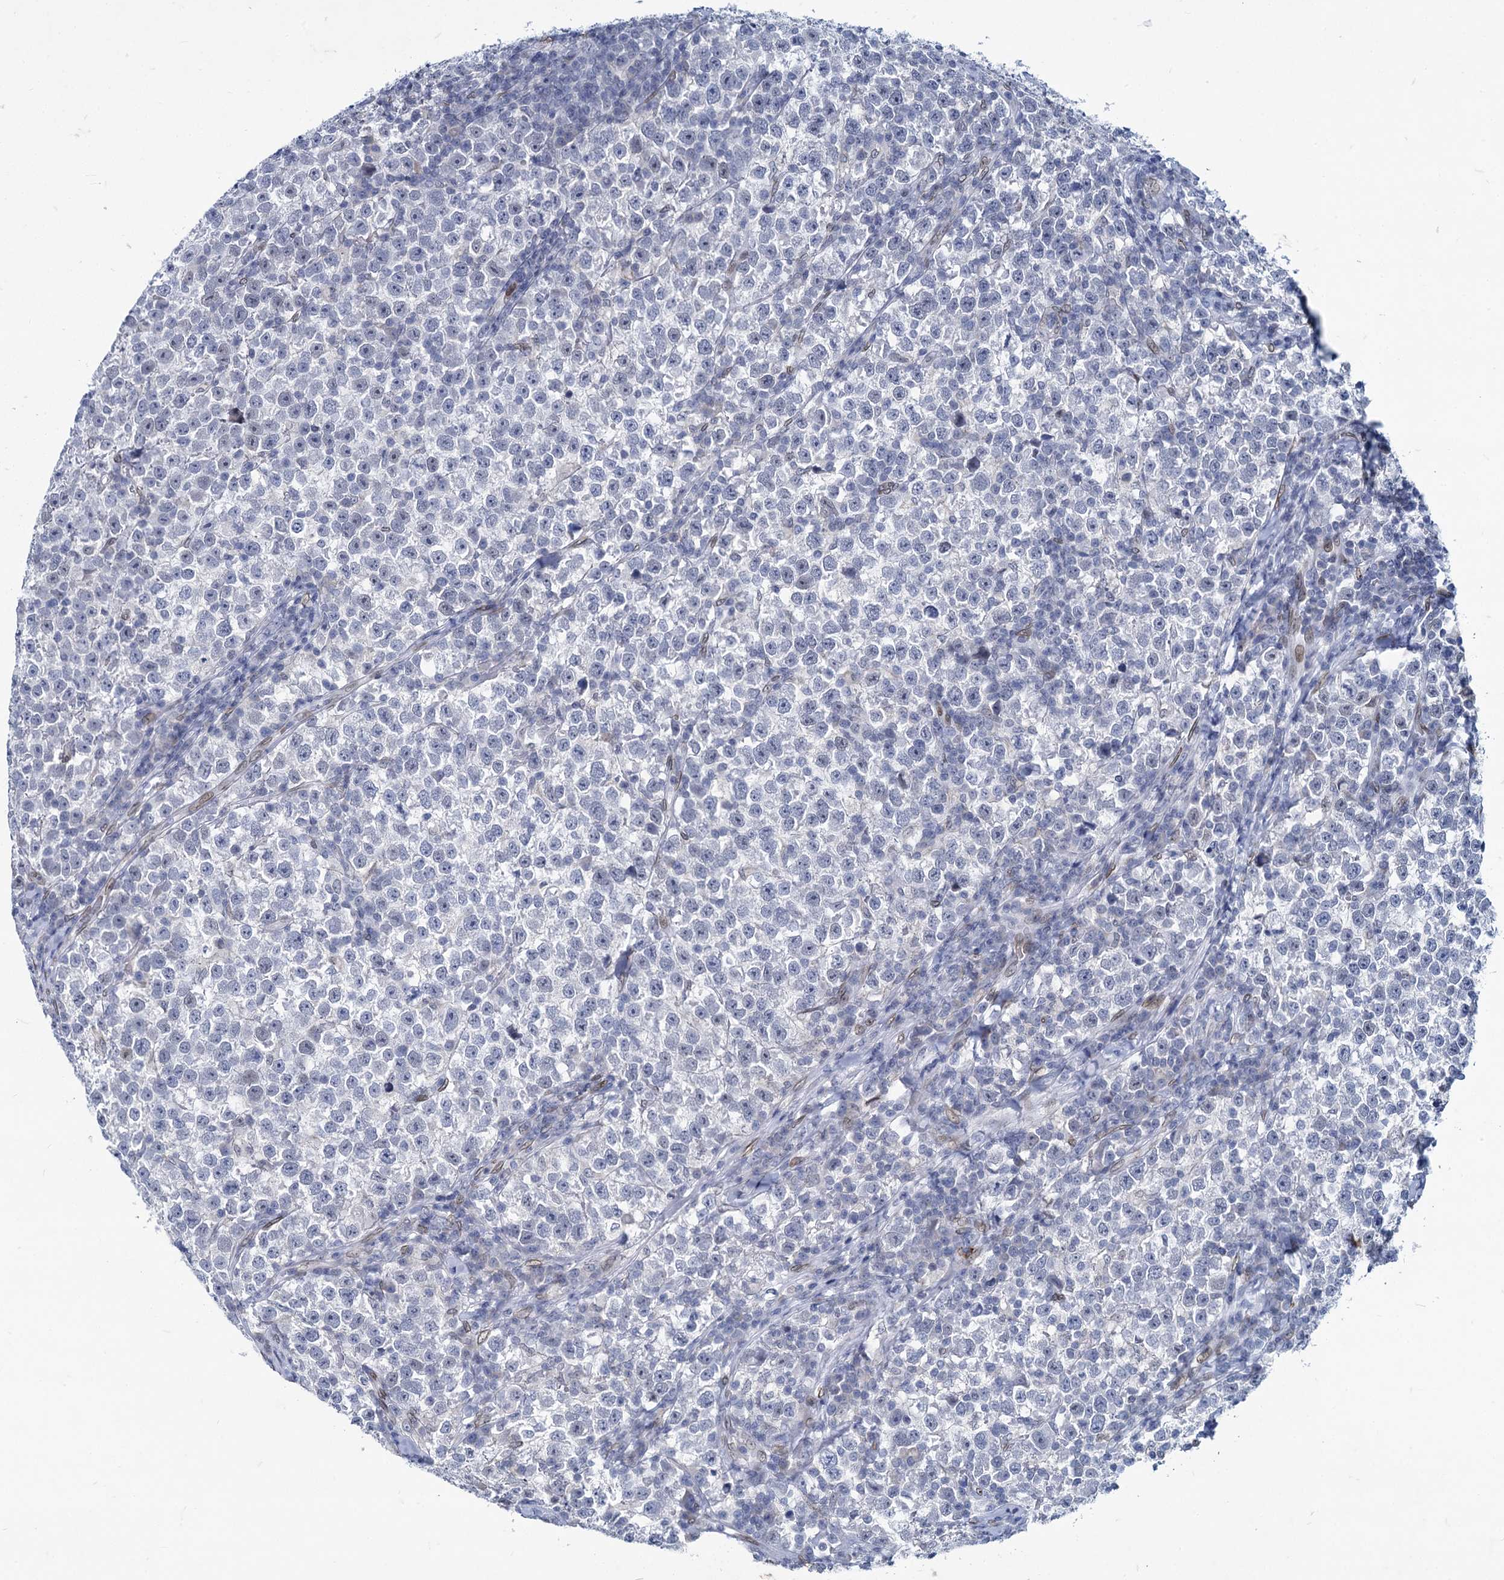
{"staining": {"intensity": "negative", "quantity": "none", "location": "none"}, "tissue": "testis cancer", "cell_type": "Tumor cells", "image_type": "cancer", "snomed": [{"axis": "morphology", "description": "Normal tissue, NOS"}, {"axis": "morphology", "description": "Seminoma, NOS"}, {"axis": "topography", "description": "Testis"}], "caption": "Histopathology image shows no significant protein positivity in tumor cells of testis cancer.", "gene": "PRSS35", "patient": {"sex": "male", "age": 43}}